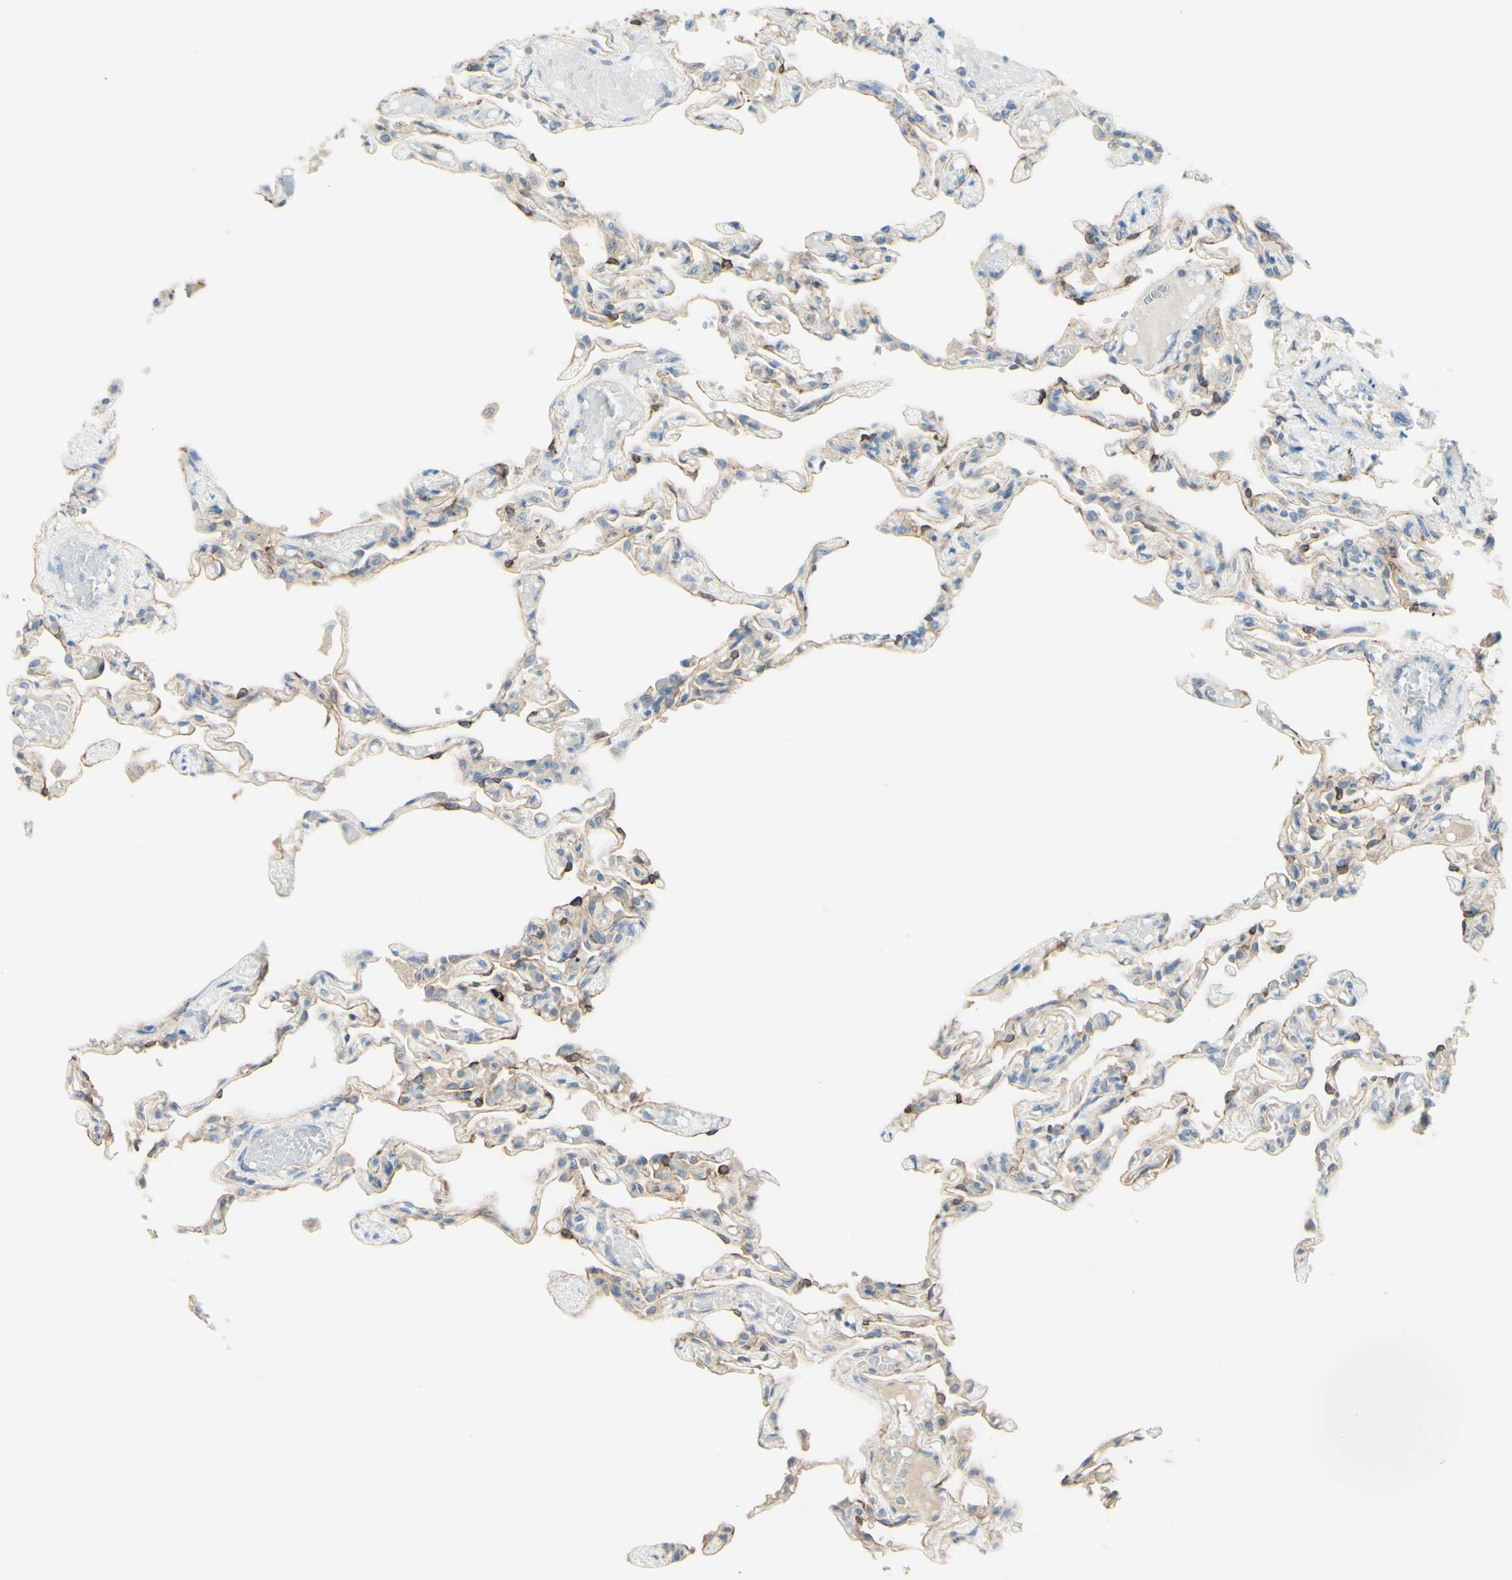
{"staining": {"intensity": "weak", "quantity": "25%-75%", "location": "cytoplasmic/membranous"}, "tissue": "lung", "cell_type": "Alveolar cells", "image_type": "normal", "snomed": [{"axis": "morphology", "description": "Normal tissue, NOS"}, {"axis": "topography", "description": "Lung"}], "caption": "Protein analysis of benign lung reveals weak cytoplasmic/membranous positivity in about 25%-75% of alveolar cells. (DAB (3,3'-diaminobenzidine) IHC with brightfield microscopy, high magnification).", "gene": "MTM1", "patient": {"sex": "male", "age": 21}}